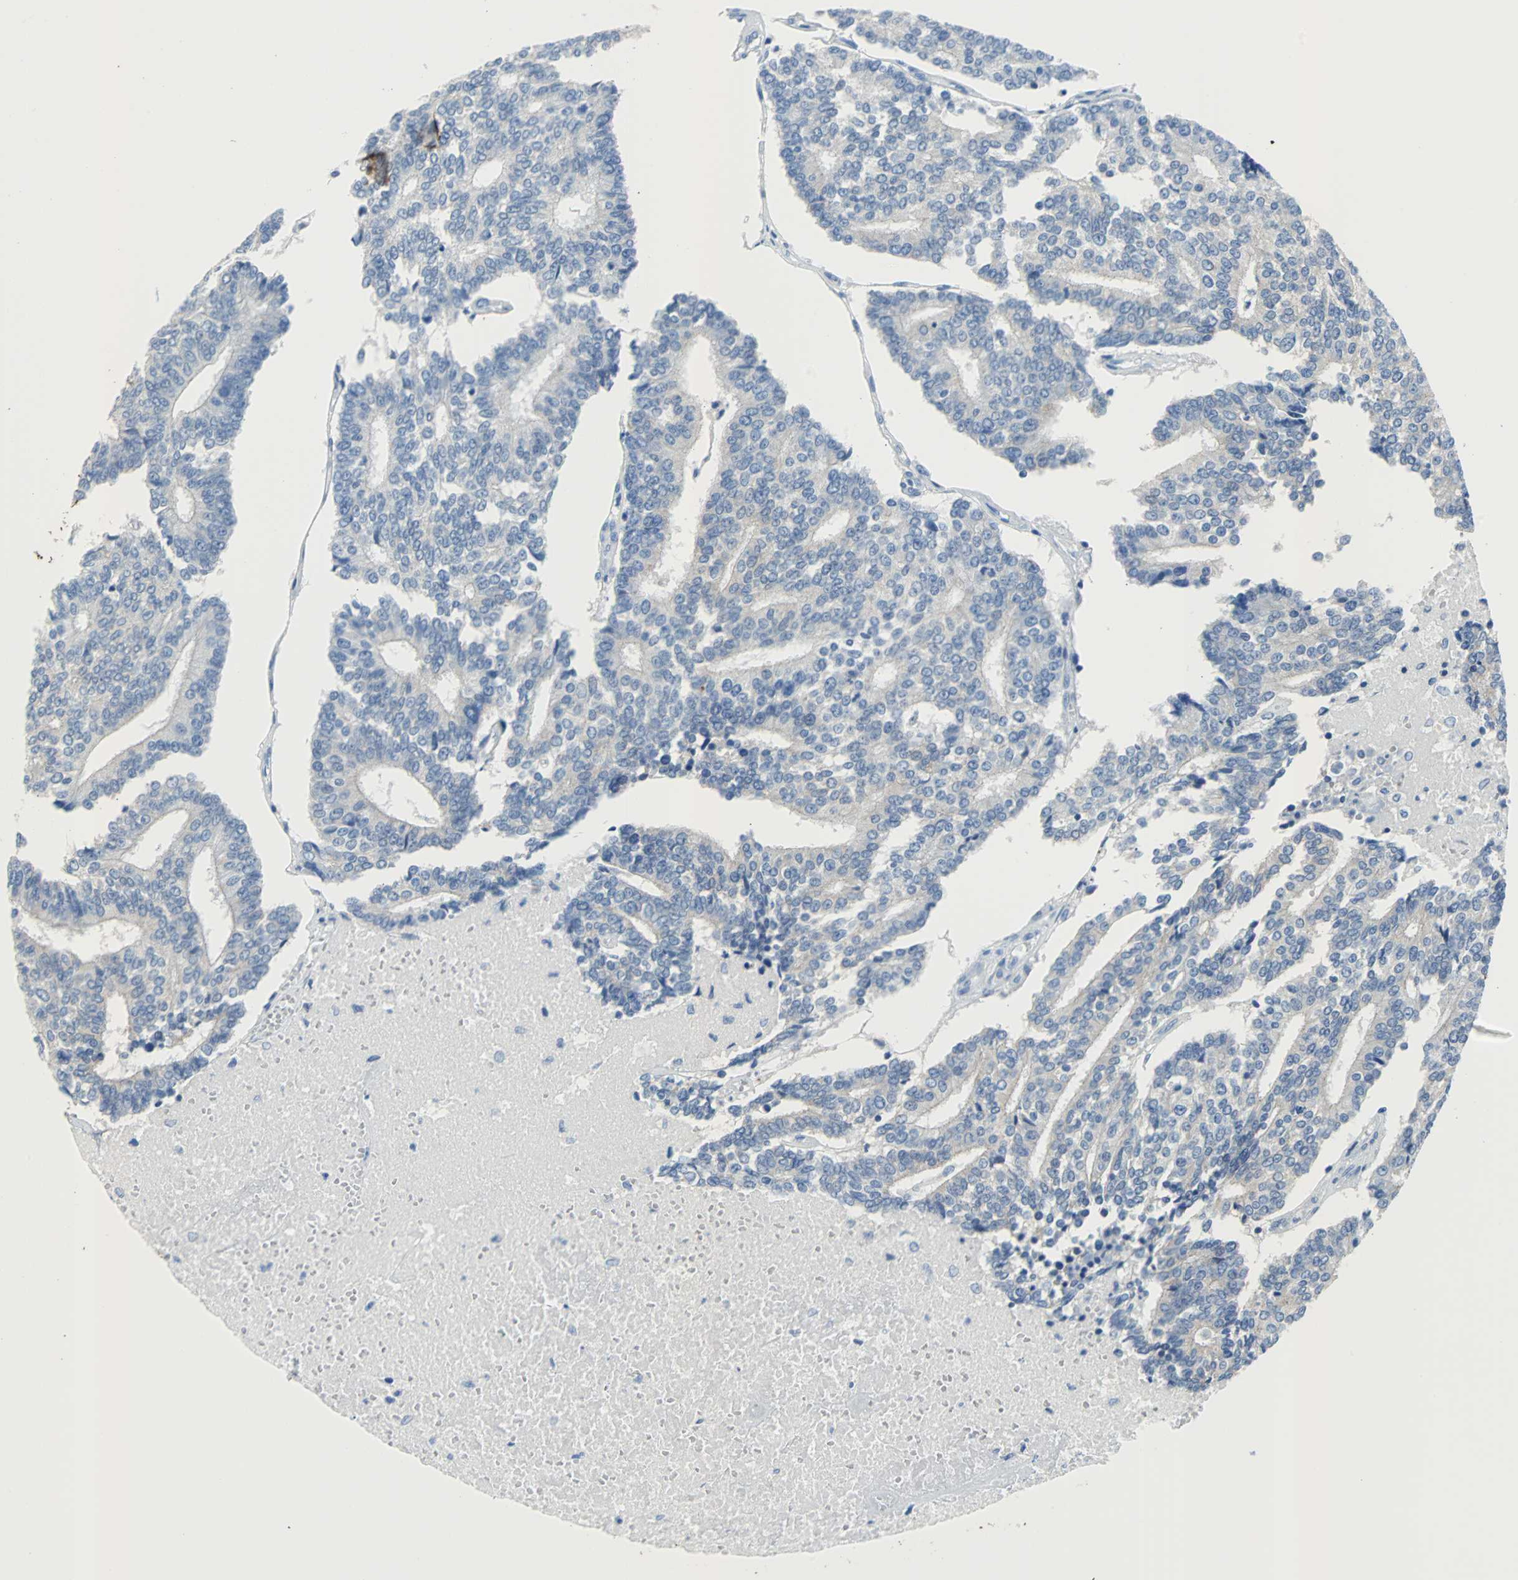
{"staining": {"intensity": "weak", "quantity": "25%-75%", "location": "cytoplasmic/membranous"}, "tissue": "prostate cancer", "cell_type": "Tumor cells", "image_type": "cancer", "snomed": [{"axis": "morphology", "description": "Adenocarcinoma, High grade"}, {"axis": "topography", "description": "Prostate"}], "caption": "Approximately 25%-75% of tumor cells in prostate cancer (high-grade adenocarcinoma) show weak cytoplasmic/membranous protein positivity as visualized by brown immunohistochemical staining.", "gene": "KRT7", "patient": {"sex": "male", "age": 55}}